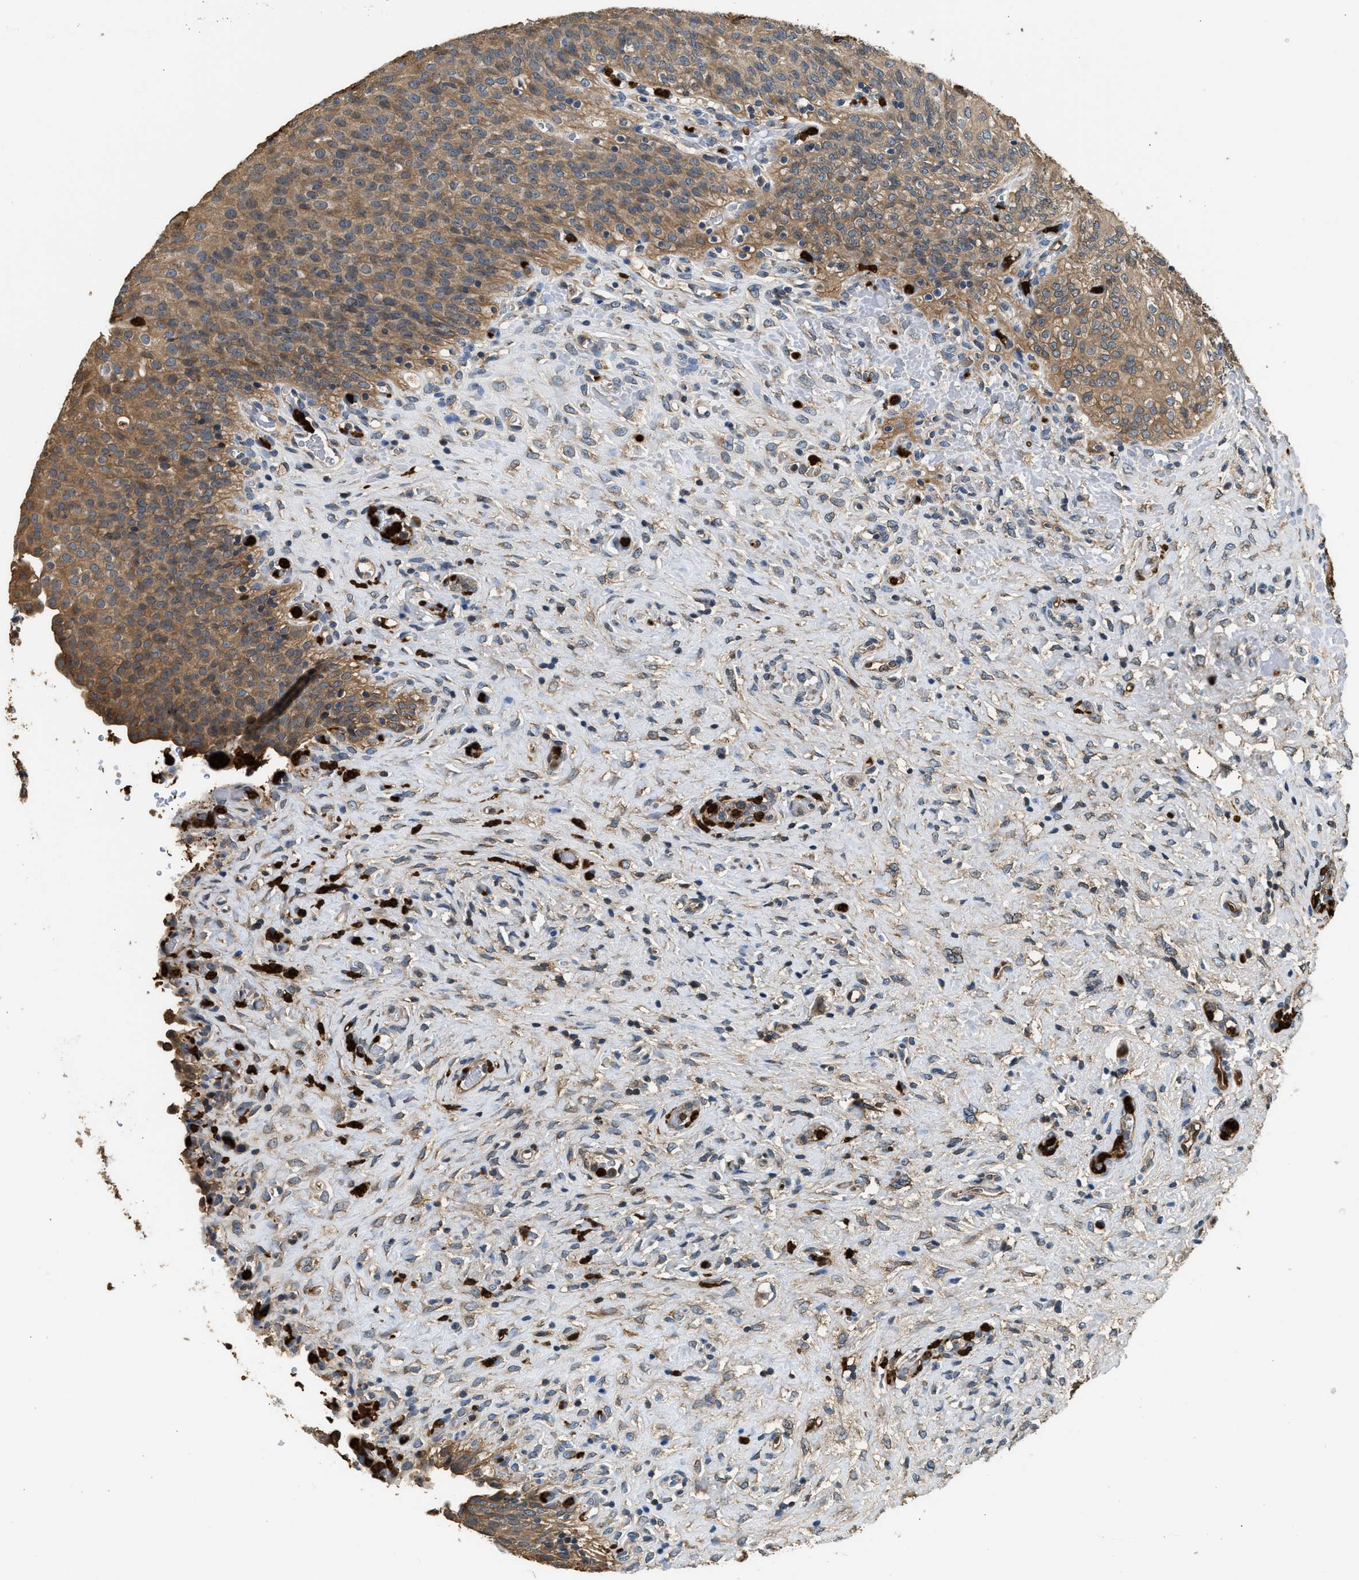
{"staining": {"intensity": "moderate", "quantity": ">75%", "location": "cytoplasmic/membranous"}, "tissue": "urinary bladder", "cell_type": "Urothelial cells", "image_type": "normal", "snomed": [{"axis": "morphology", "description": "Urothelial carcinoma, High grade"}, {"axis": "topography", "description": "Urinary bladder"}], "caption": "Immunohistochemical staining of unremarkable urinary bladder displays >75% levels of moderate cytoplasmic/membranous protein positivity in approximately >75% of urothelial cells. (Stains: DAB (3,3'-diaminobenzidine) in brown, nuclei in blue, Microscopy: brightfield microscopy at high magnification).", "gene": "ANXA3", "patient": {"sex": "male", "age": 46}}